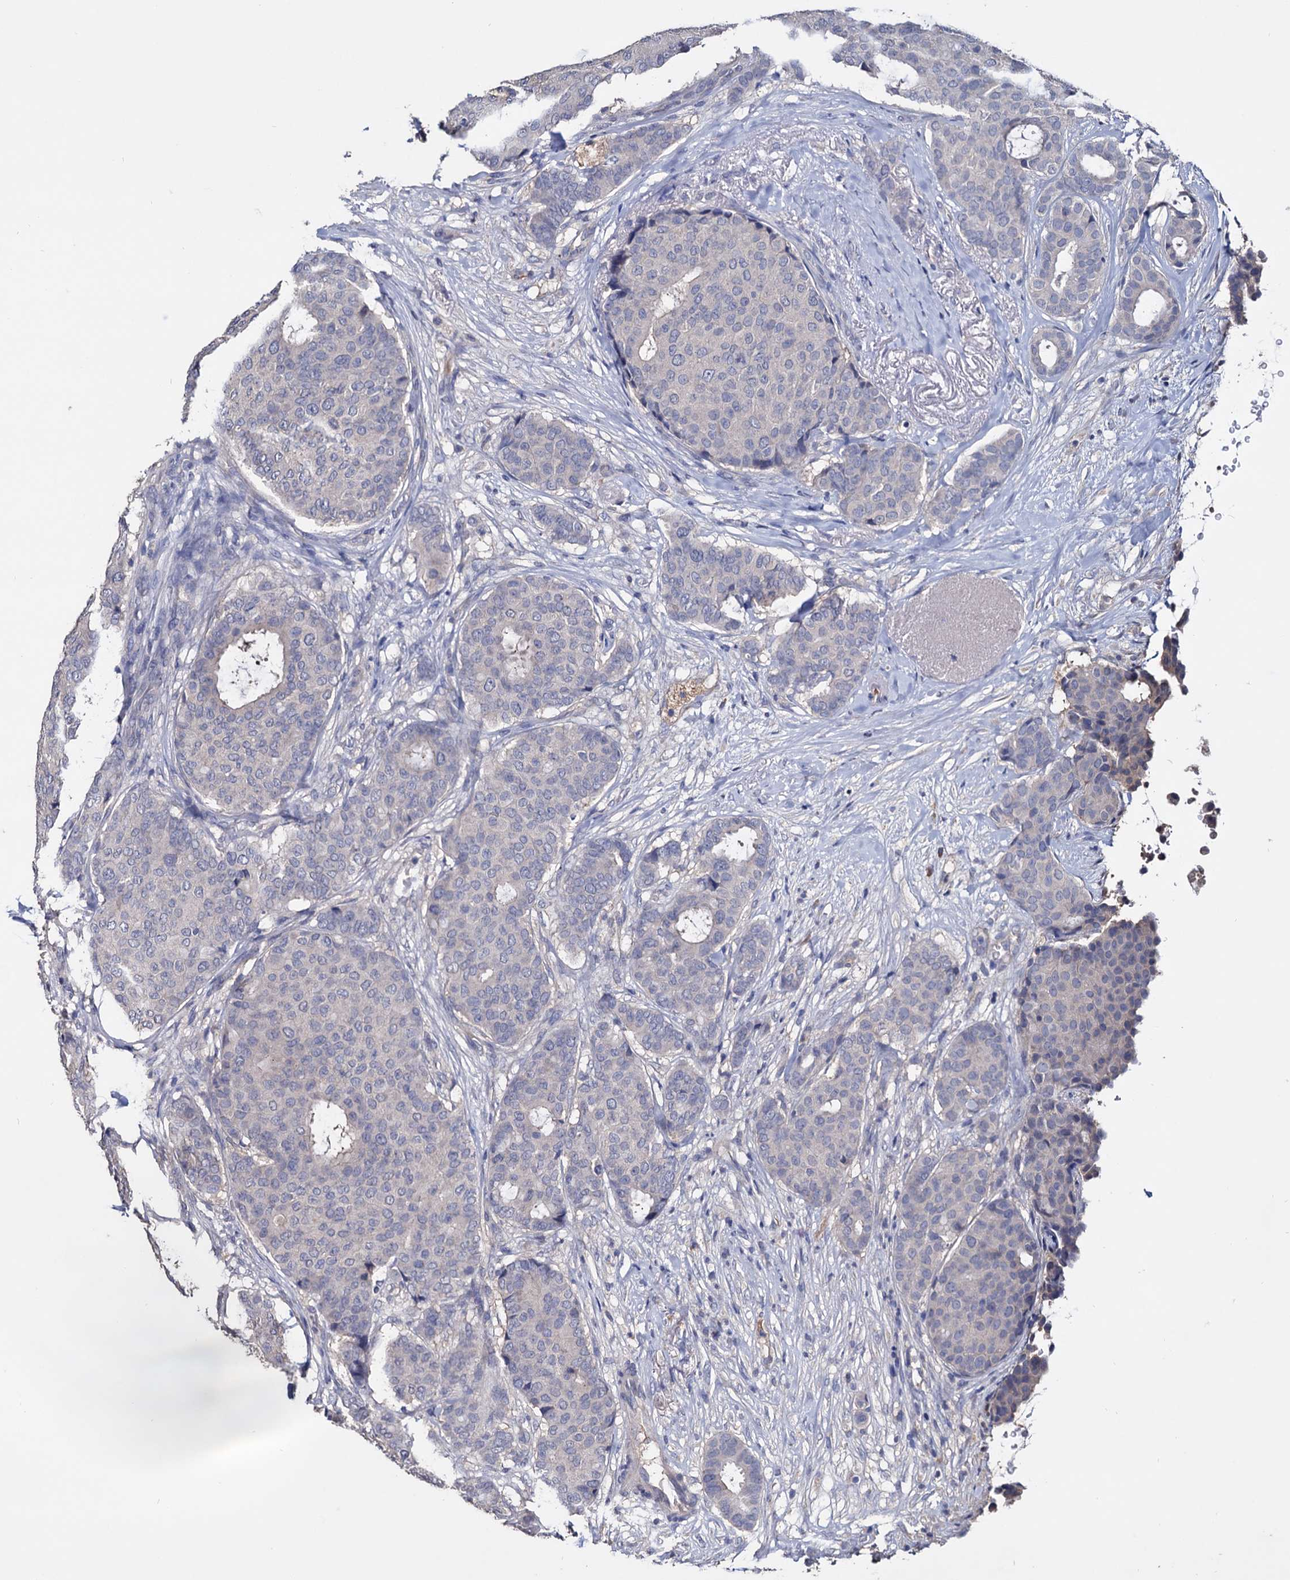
{"staining": {"intensity": "negative", "quantity": "none", "location": "none"}, "tissue": "breast cancer", "cell_type": "Tumor cells", "image_type": "cancer", "snomed": [{"axis": "morphology", "description": "Duct carcinoma"}, {"axis": "topography", "description": "Breast"}], "caption": "An immunohistochemistry image of breast cancer (invasive ductal carcinoma) is shown. There is no staining in tumor cells of breast cancer (invasive ductal carcinoma).", "gene": "NPAS4", "patient": {"sex": "female", "age": 75}}